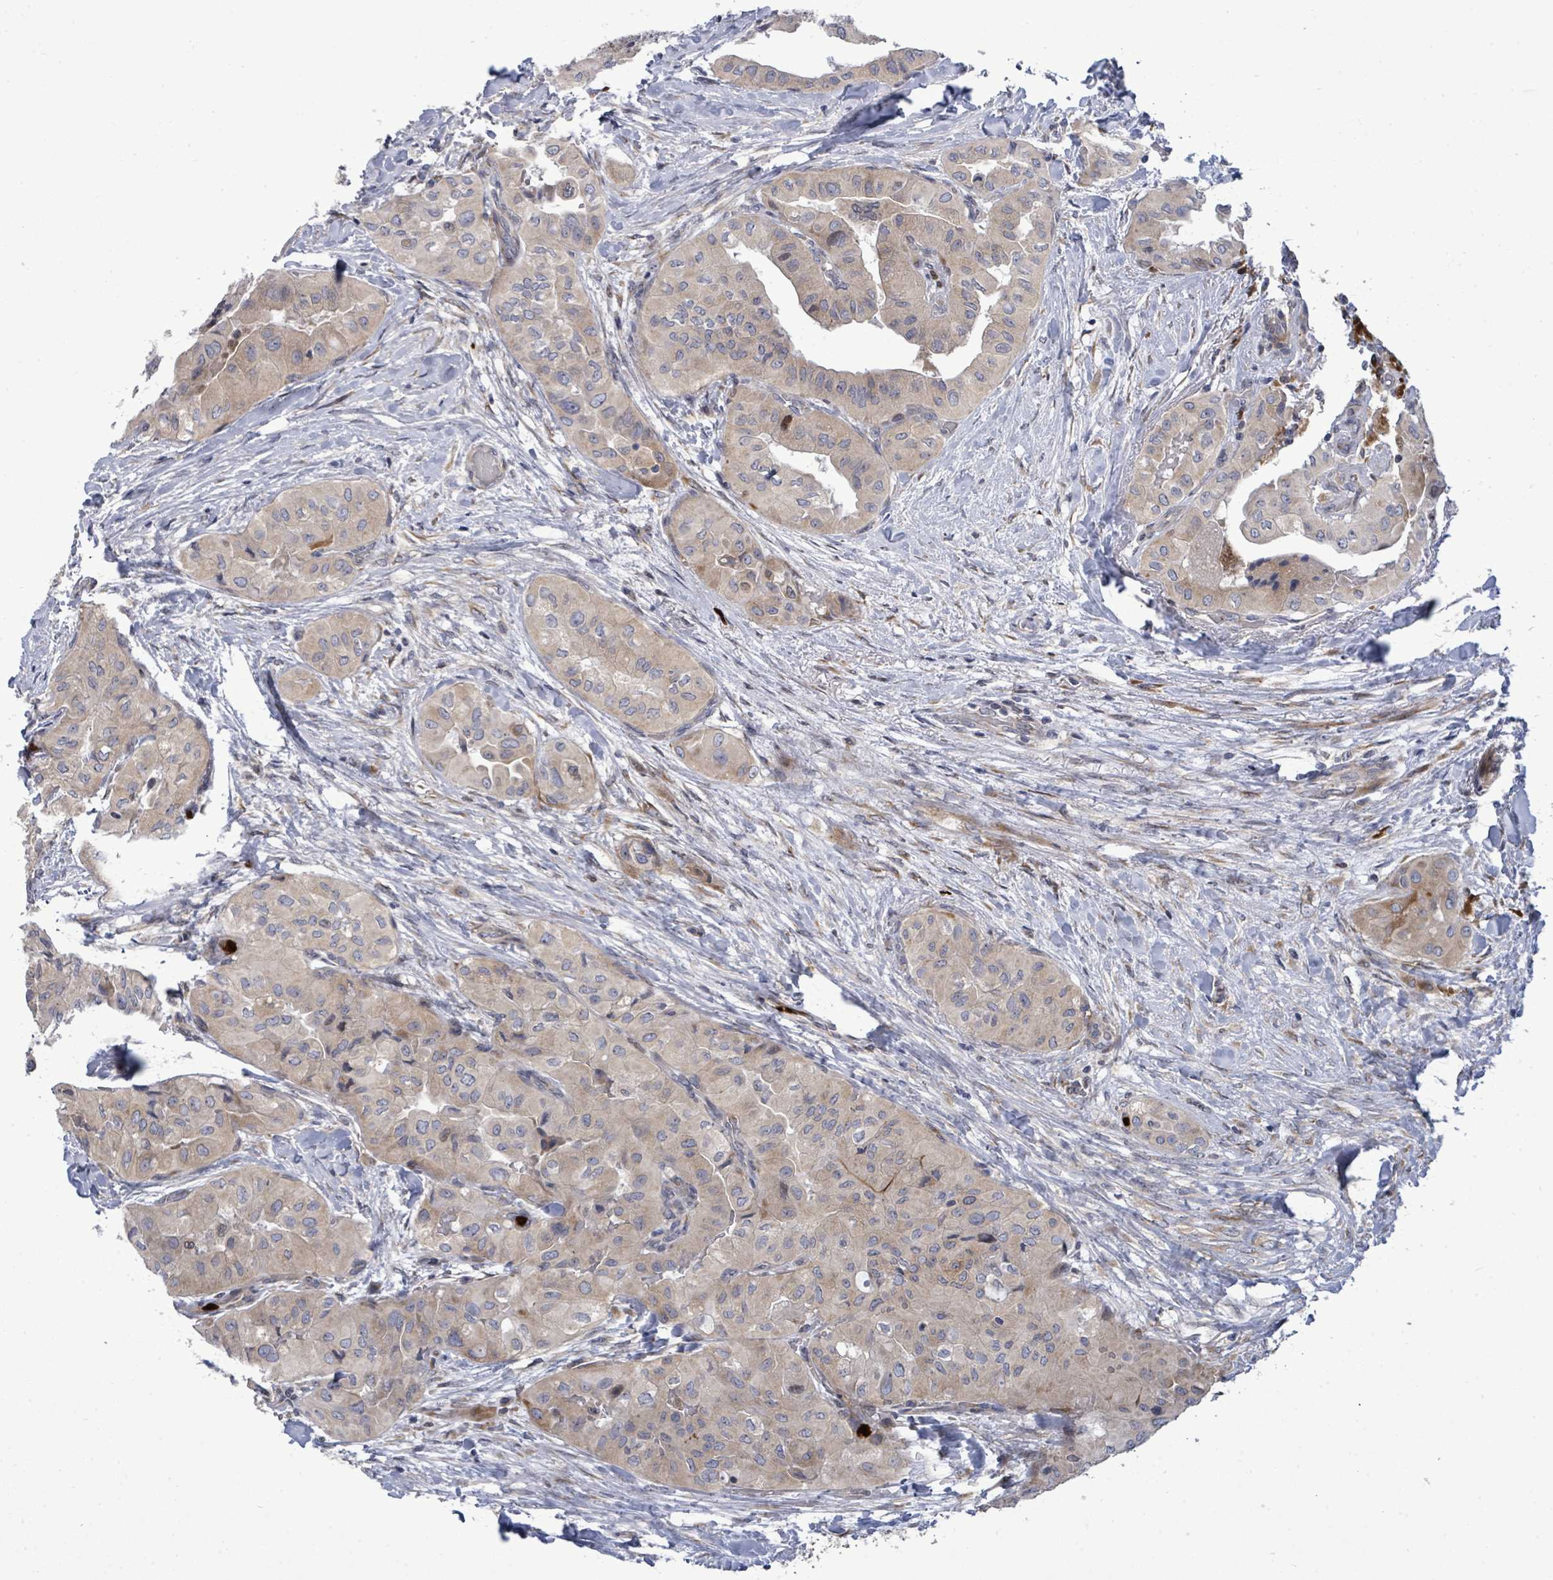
{"staining": {"intensity": "weak", "quantity": "25%-75%", "location": "cytoplasmic/membranous"}, "tissue": "head and neck cancer", "cell_type": "Tumor cells", "image_type": "cancer", "snomed": [{"axis": "morphology", "description": "Adenocarcinoma, NOS"}, {"axis": "topography", "description": "Head-Neck"}], "caption": "Immunohistochemical staining of head and neck cancer (adenocarcinoma) reveals weak cytoplasmic/membranous protein expression in approximately 25%-75% of tumor cells.", "gene": "SAR1A", "patient": {"sex": "male", "age": 66}}